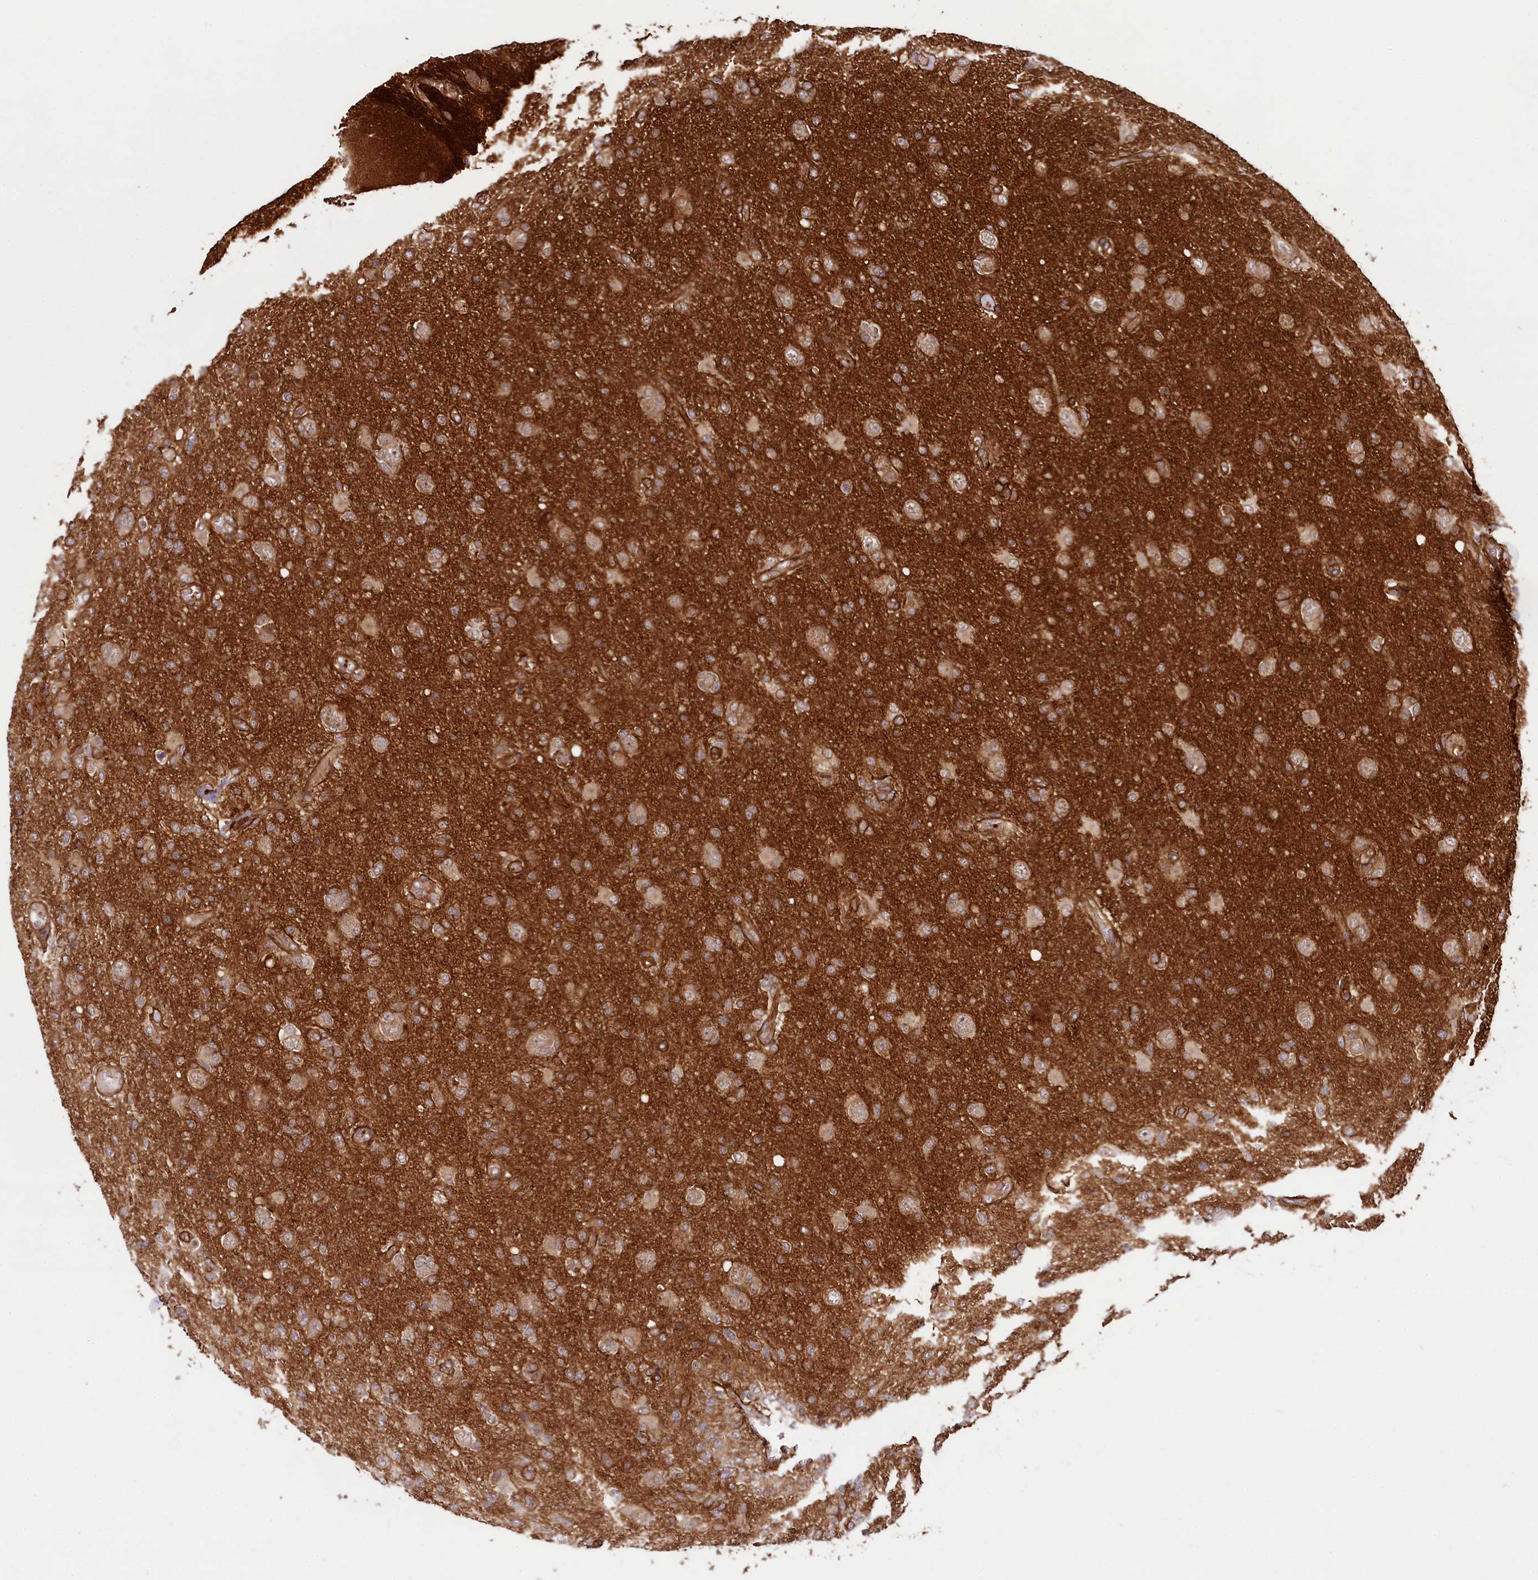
{"staining": {"intensity": "moderate", "quantity": "25%-75%", "location": "cytoplasmic/membranous"}, "tissue": "glioma", "cell_type": "Tumor cells", "image_type": "cancer", "snomed": [{"axis": "morphology", "description": "Glioma, malignant, High grade"}, {"axis": "topography", "description": "Brain"}], "caption": "This image exhibits immunohistochemistry staining of human high-grade glioma (malignant), with medium moderate cytoplasmic/membranous expression in about 25%-75% of tumor cells.", "gene": "SVIP", "patient": {"sex": "female", "age": 57}}